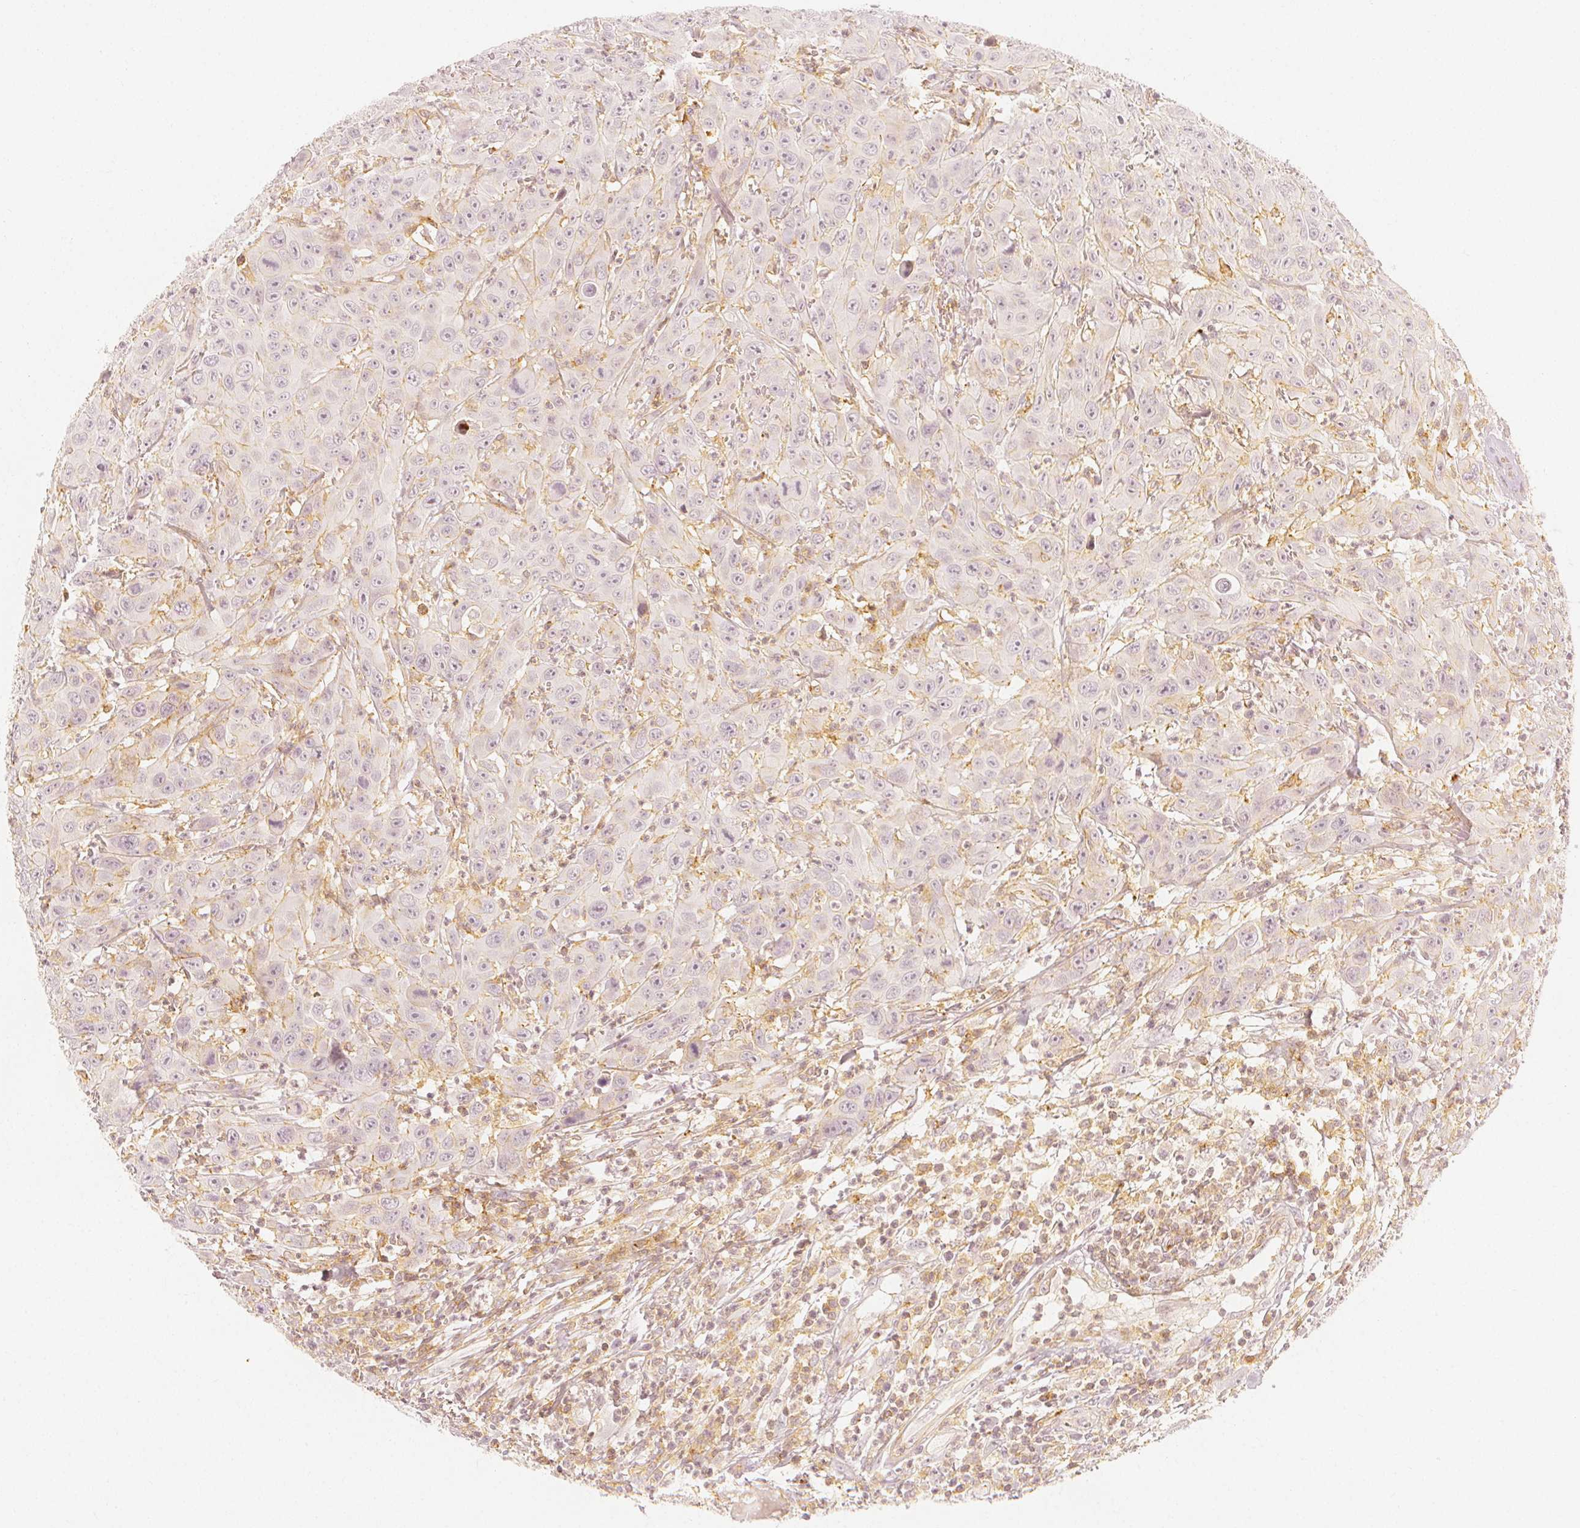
{"staining": {"intensity": "negative", "quantity": "none", "location": "none"}, "tissue": "head and neck cancer", "cell_type": "Tumor cells", "image_type": "cancer", "snomed": [{"axis": "morphology", "description": "Squamous cell carcinoma, NOS"}, {"axis": "topography", "description": "Skin"}, {"axis": "topography", "description": "Head-Neck"}], "caption": "The image exhibits no staining of tumor cells in squamous cell carcinoma (head and neck).", "gene": "ARHGAP26", "patient": {"sex": "male", "age": 80}}